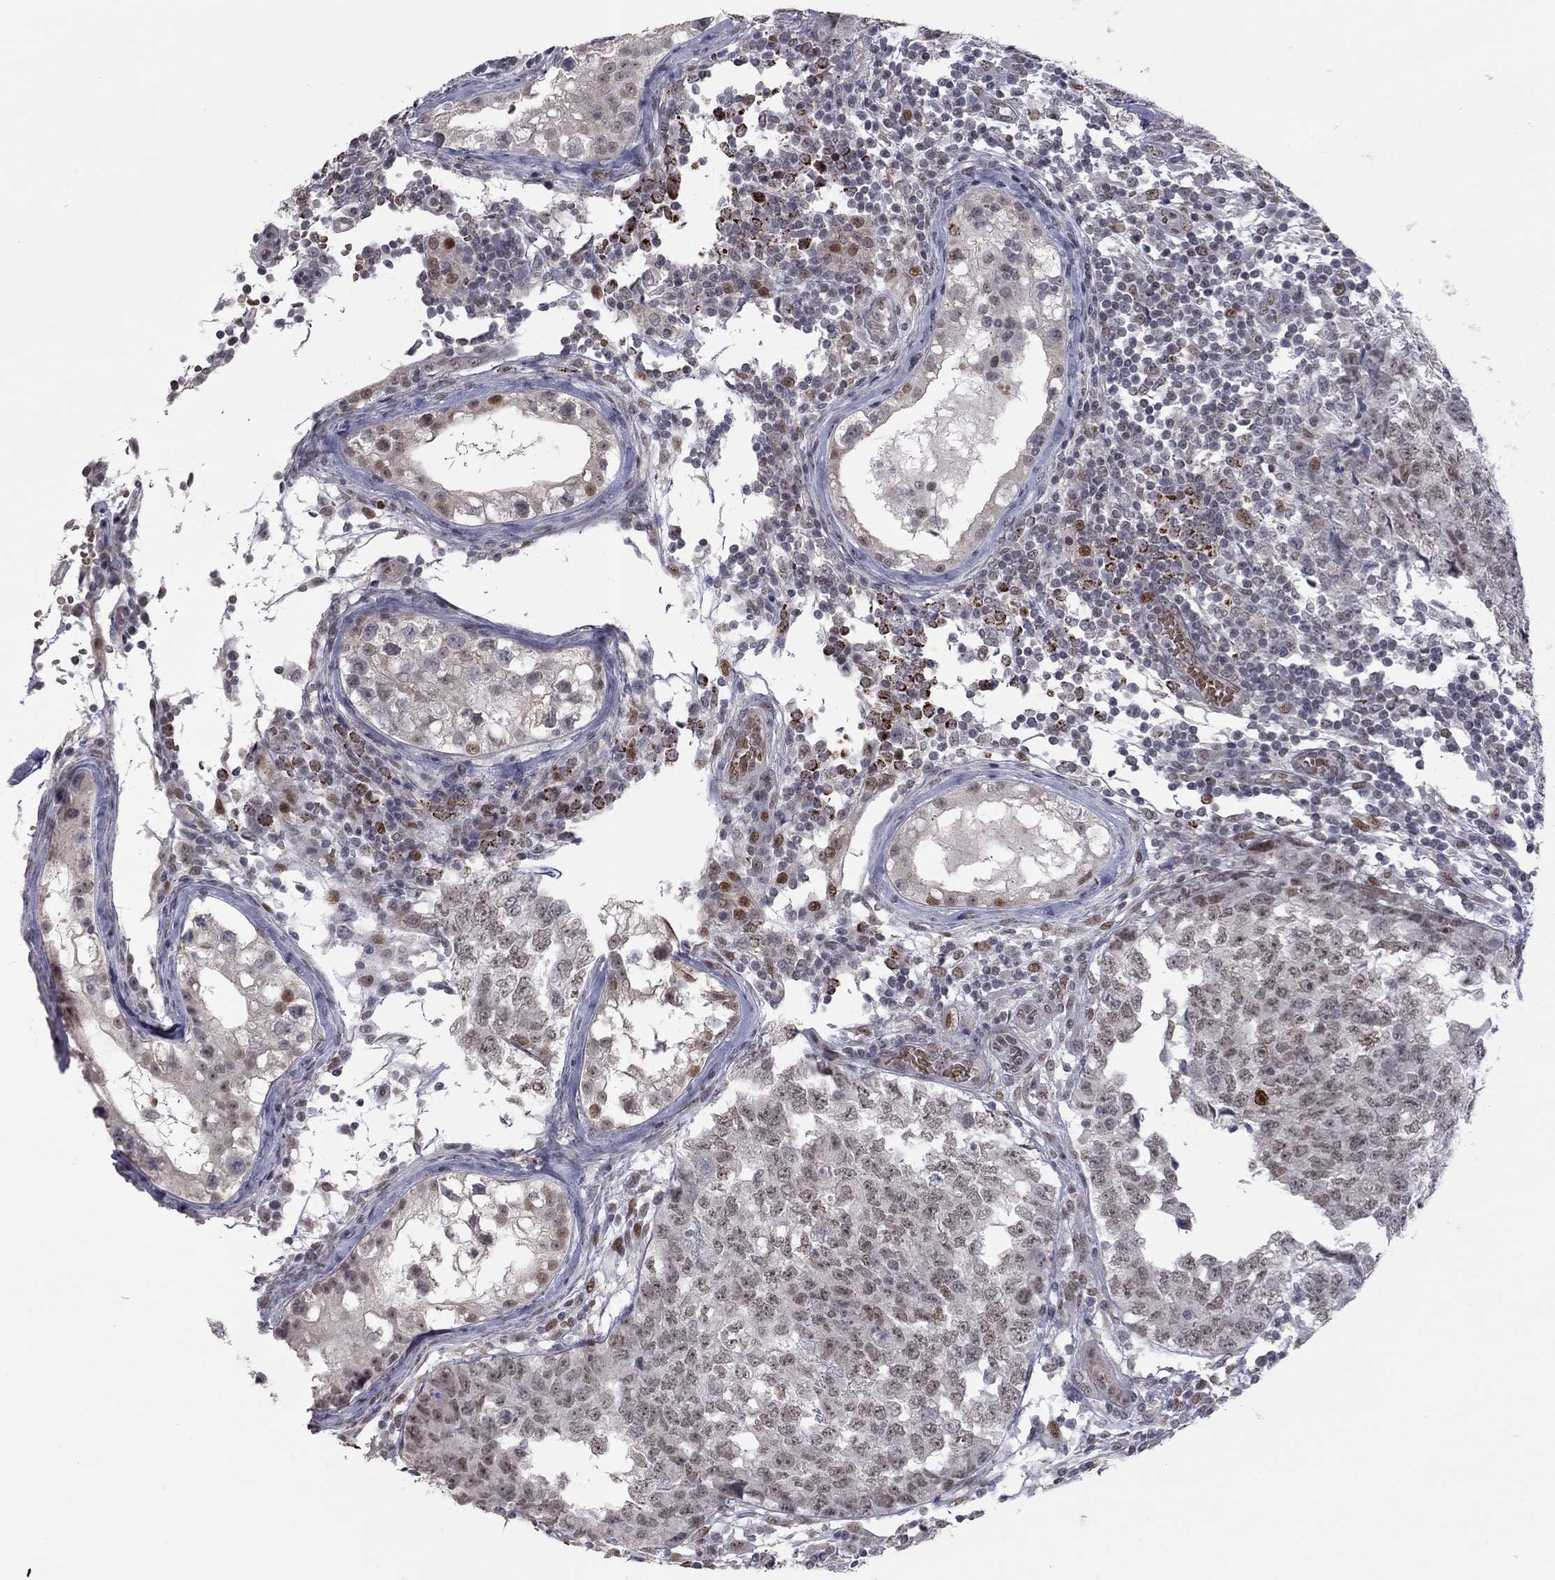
{"staining": {"intensity": "strong", "quantity": "<25%", "location": "nuclear"}, "tissue": "testis cancer", "cell_type": "Tumor cells", "image_type": "cancer", "snomed": [{"axis": "morphology", "description": "Carcinoma, Embryonal, NOS"}, {"axis": "topography", "description": "Testis"}], "caption": "Brown immunohistochemical staining in testis cancer (embryonal carcinoma) exhibits strong nuclear staining in about <25% of tumor cells.", "gene": "MC3R", "patient": {"sex": "male", "age": 23}}